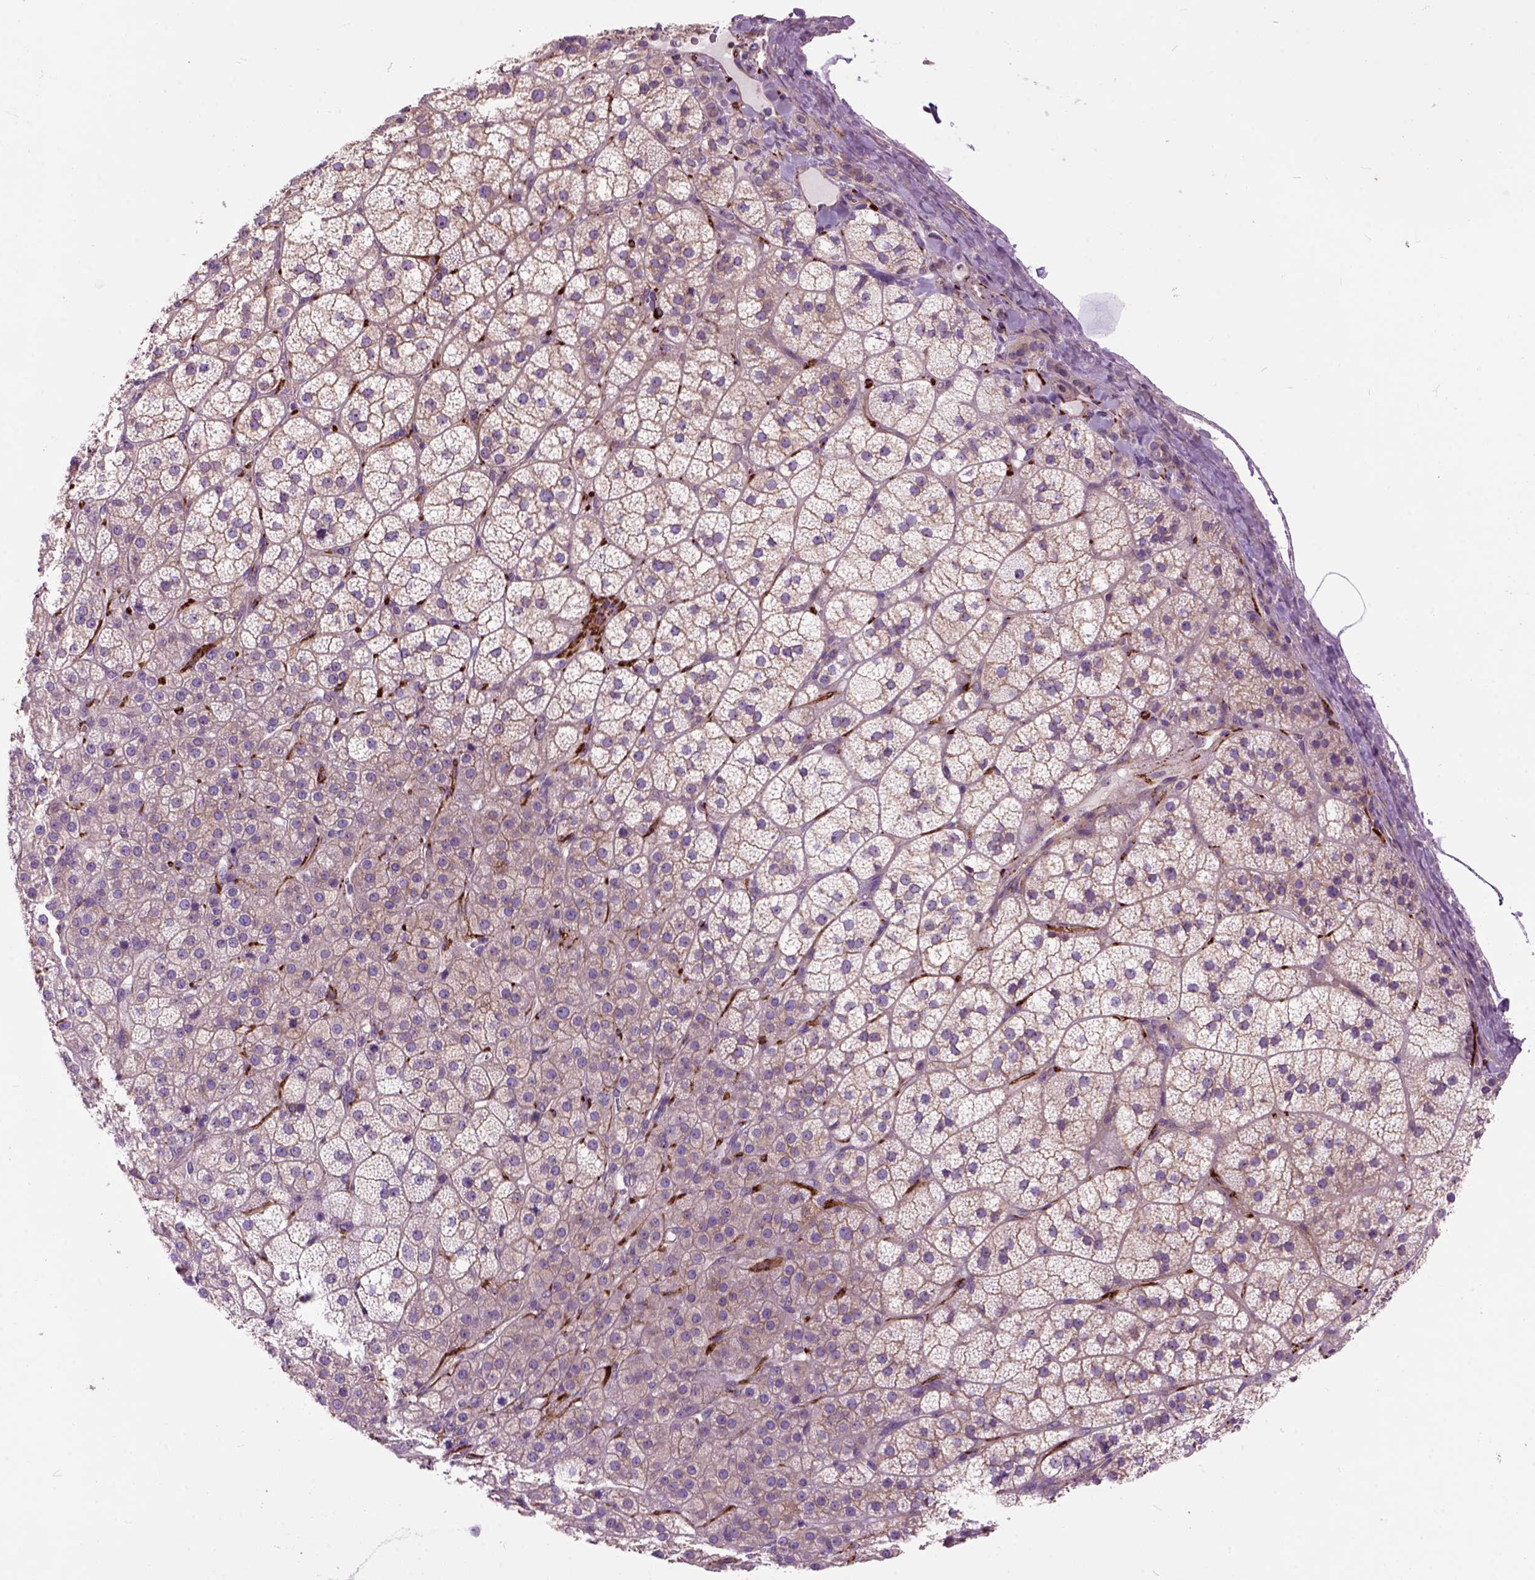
{"staining": {"intensity": "moderate", "quantity": "25%-75%", "location": "cytoplasmic/membranous"}, "tissue": "adrenal gland", "cell_type": "Glandular cells", "image_type": "normal", "snomed": [{"axis": "morphology", "description": "Normal tissue, NOS"}, {"axis": "topography", "description": "Adrenal gland"}], "caption": "Approximately 25%-75% of glandular cells in normal human adrenal gland show moderate cytoplasmic/membranous protein staining as visualized by brown immunohistochemical staining.", "gene": "MAPT", "patient": {"sex": "female", "age": 60}}